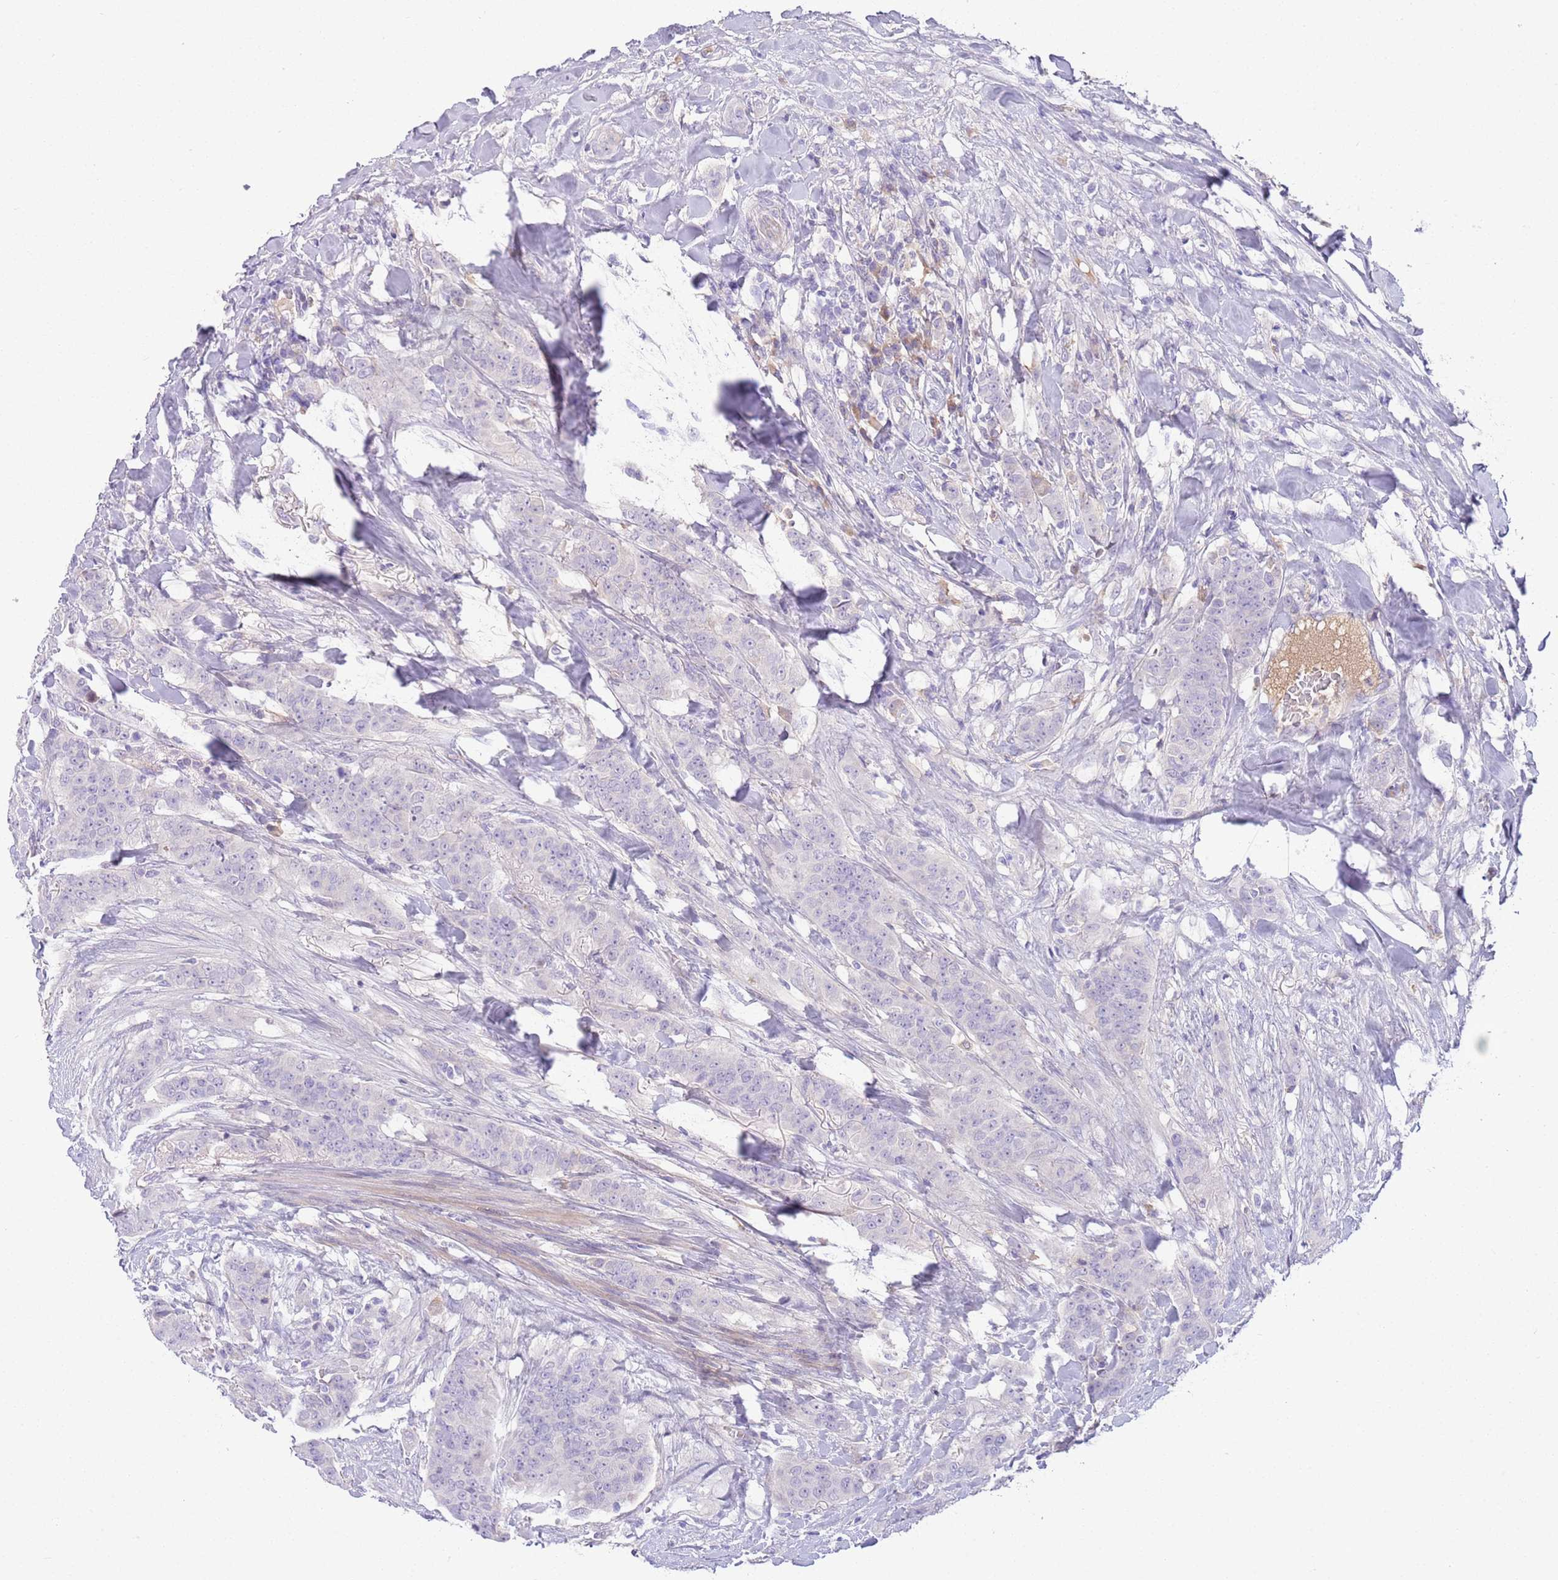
{"staining": {"intensity": "negative", "quantity": "none", "location": "none"}, "tissue": "breast cancer", "cell_type": "Tumor cells", "image_type": "cancer", "snomed": [{"axis": "morphology", "description": "Duct carcinoma"}, {"axis": "topography", "description": "Breast"}], "caption": "An IHC micrograph of breast cancer is shown. There is no staining in tumor cells of breast cancer. (DAB immunohistochemistry visualized using brightfield microscopy, high magnification).", "gene": "IGFL4", "patient": {"sex": "female", "age": 40}}